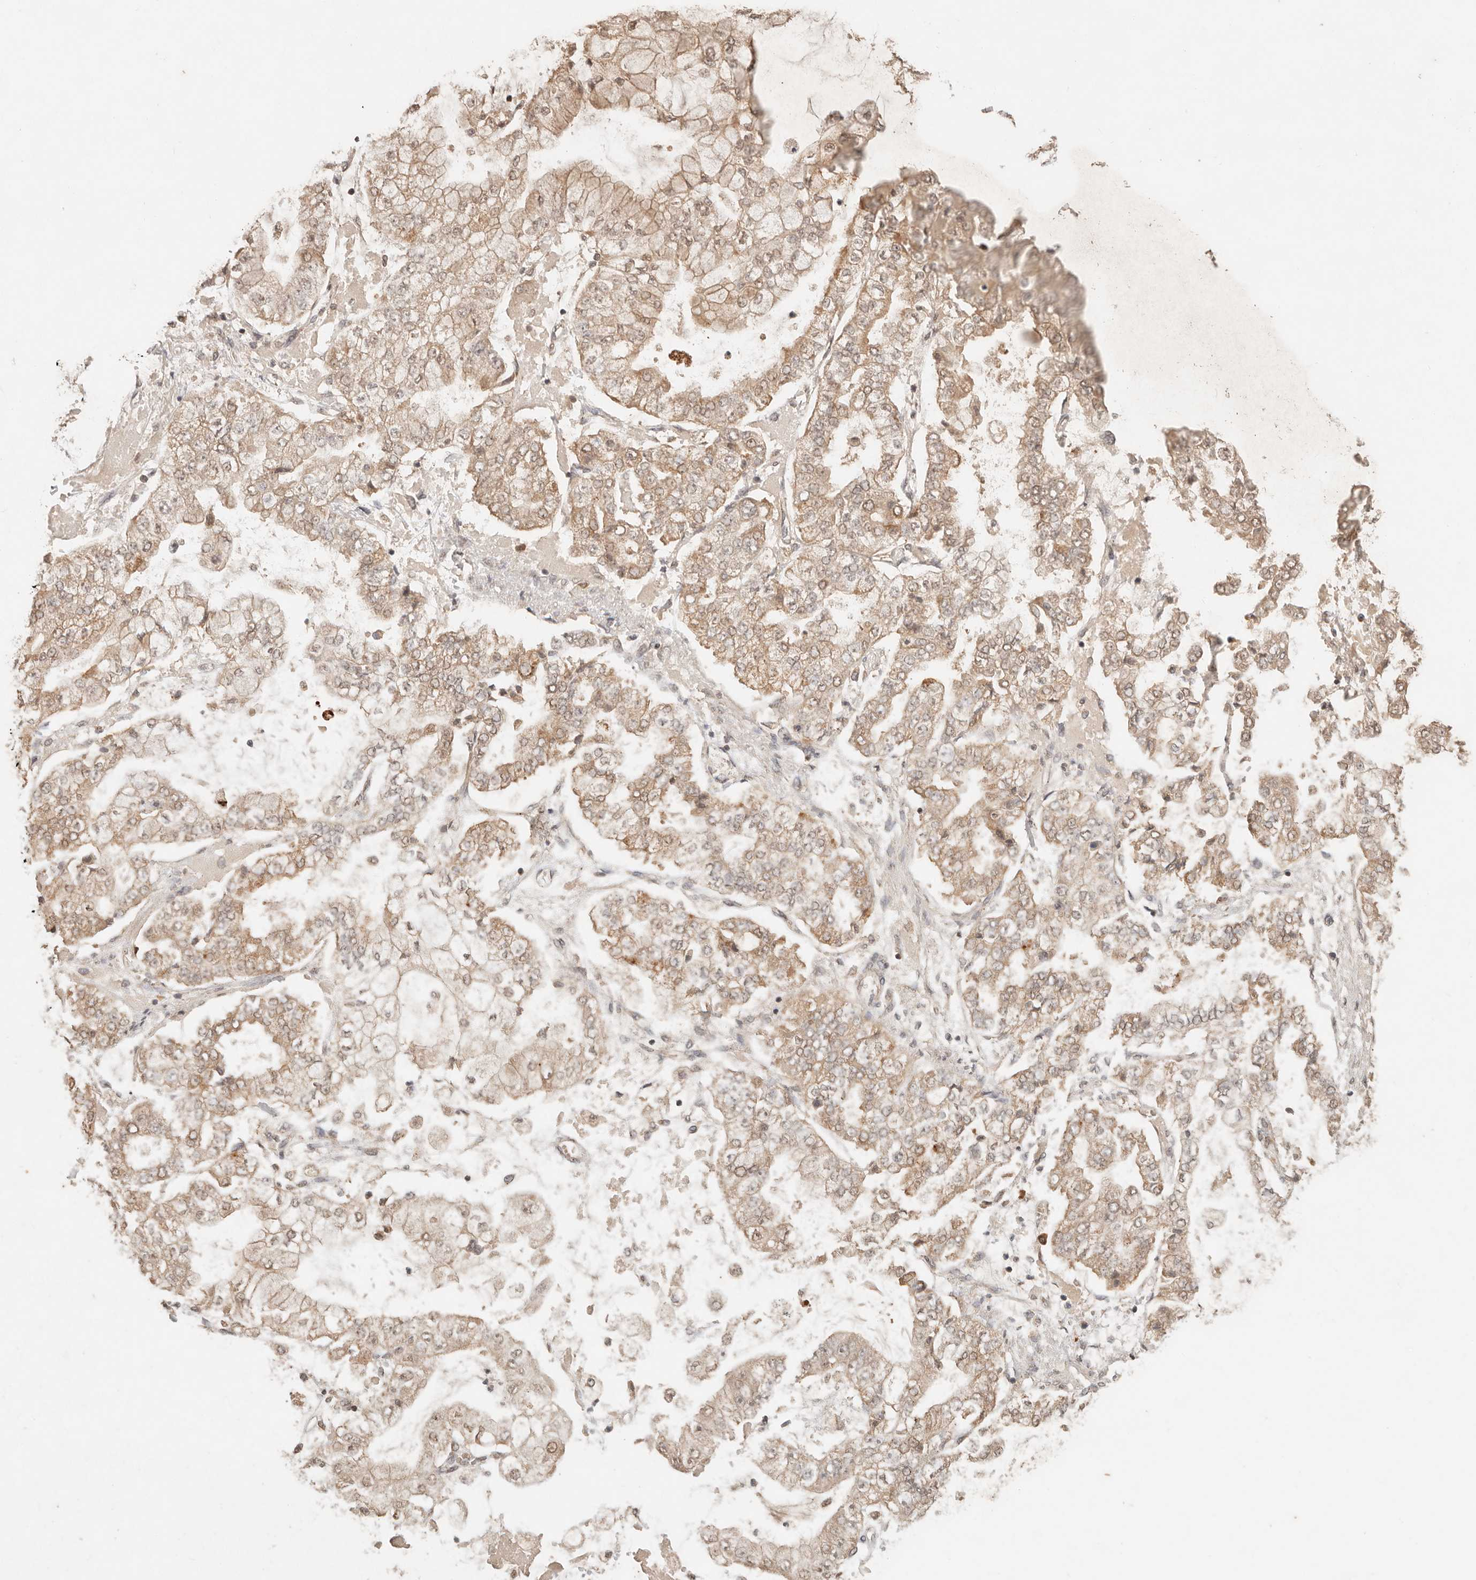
{"staining": {"intensity": "moderate", "quantity": ">75%", "location": "cytoplasmic/membranous"}, "tissue": "stomach cancer", "cell_type": "Tumor cells", "image_type": "cancer", "snomed": [{"axis": "morphology", "description": "Adenocarcinoma, NOS"}, {"axis": "topography", "description": "Stomach"}], "caption": "Stomach adenocarcinoma stained with immunohistochemistry displays moderate cytoplasmic/membranous expression in about >75% of tumor cells. (DAB IHC, brown staining for protein, blue staining for nuclei).", "gene": "LMO4", "patient": {"sex": "male", "age": 76}}